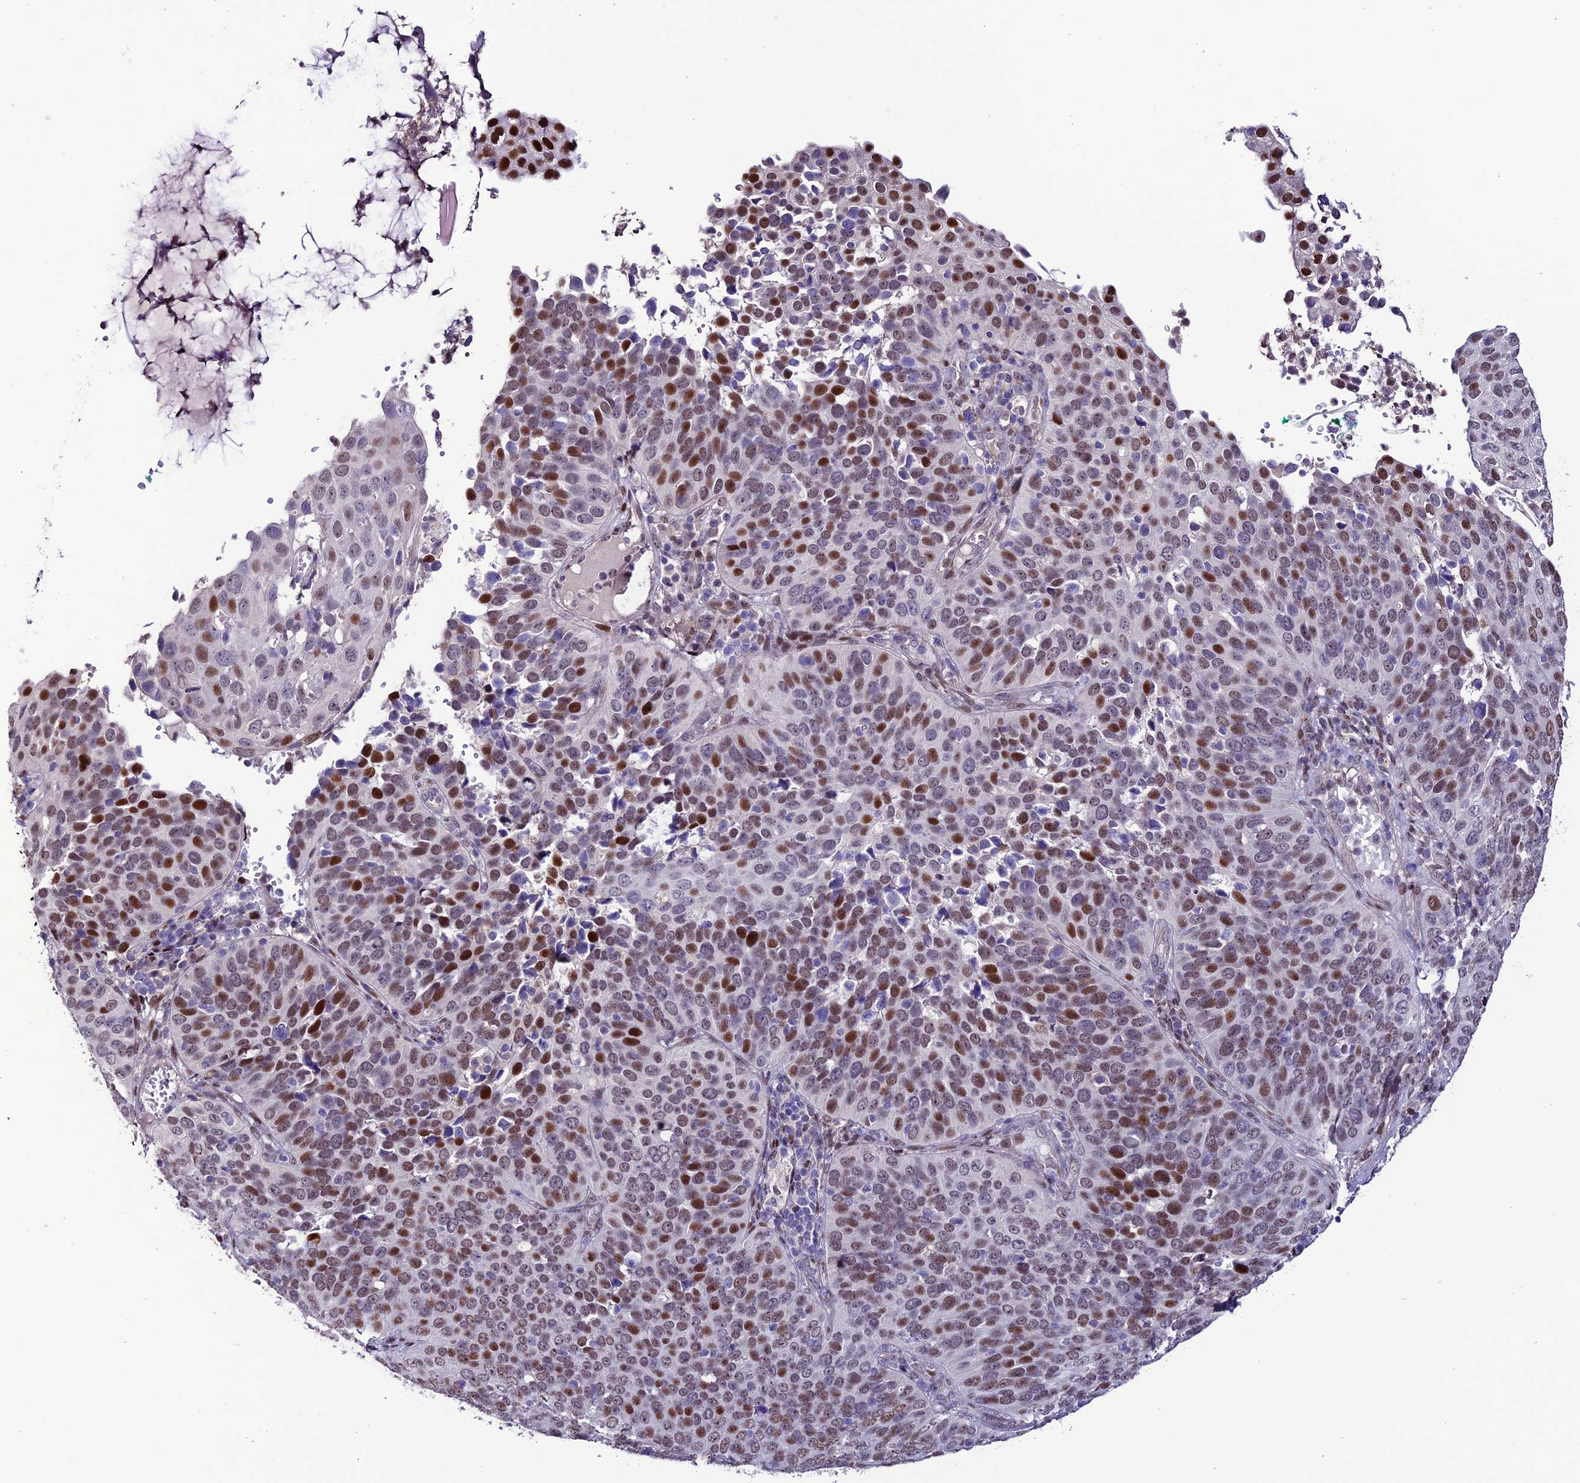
{"staining": {"intensity": "strong", "quantity": "25%-75%", "location": "nuclear"}, "tissue": "cervical cancer", "cell_type": "Tumor cells", "image_type": "cancer", "snomed": [{"axis": "morphology", "description": "Squamous cell carcinoma, NOS"}, {"axis": "topography", "description": "Cervix"}], "caption": "The histopathology image exhibits a brown stain indicating the presence of a protein in the nuclear of tumor cells in squamous cell carcinoma (cervical).", "gene": "ZNF707", "patient": {"sex": "female", "age": 36}}